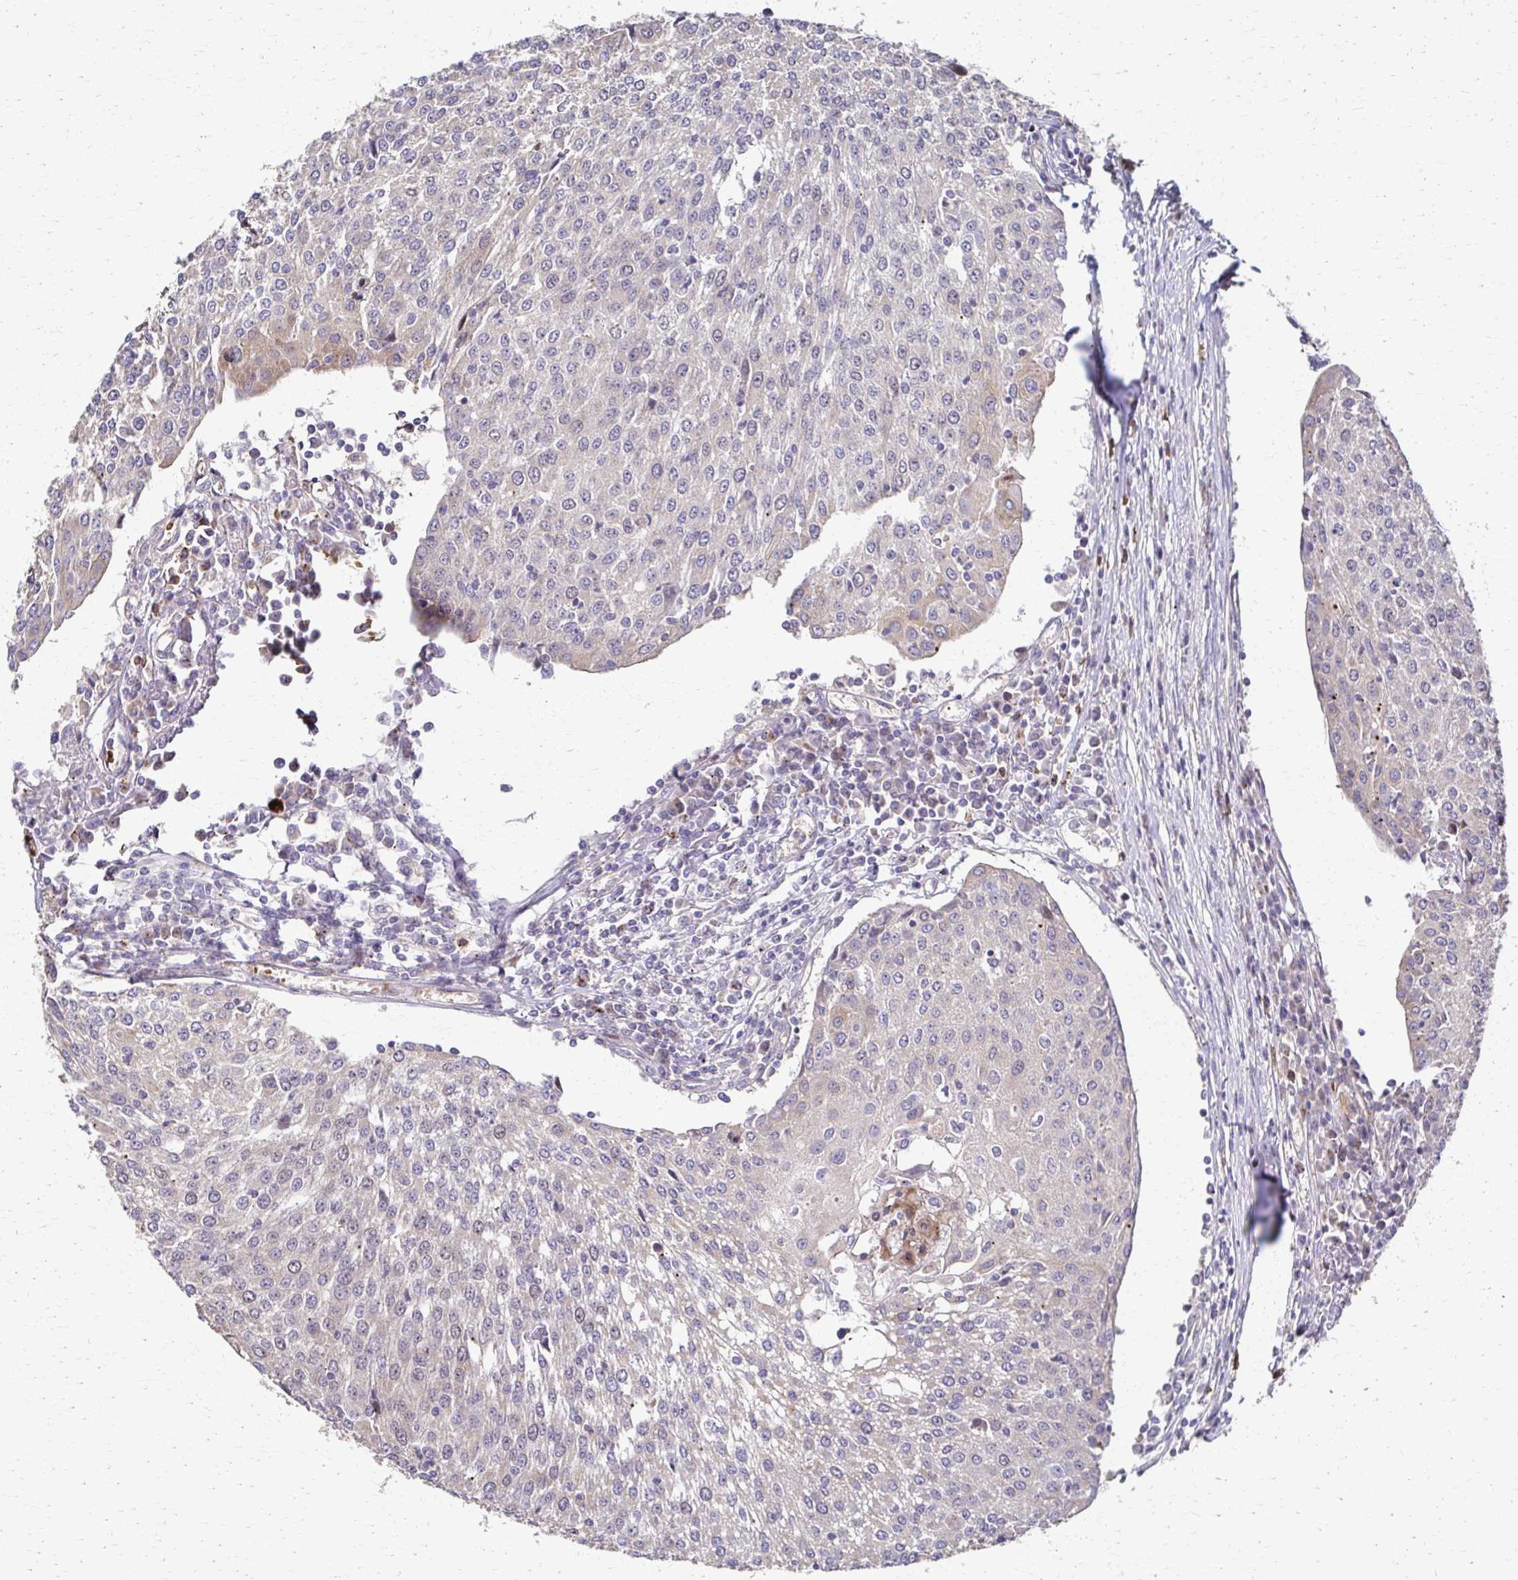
{"staining": {"intensity": "weak", "quantity": "<25%", "location": "cytoplasmic/membranous"}, "tissue": "urothelial cancer", "cell_type": "Tumor cells", "image_type": "cancer", "snomed": [{"axis": "morphology", "description": "Urothelial carcinoma, High grade"}, {"axis": "topography", "description": "Urinary bladder"}], "caption": "High power microscopy photomicrograph of an IHC micrograph of urothelial cancer, revealing no significant staining in tumor cells. (DAB (3,3'-diaminobenzidine) IHC visualized using brightfield microscopy, high magnification).", "gene": "SKA2", "patient": {"sex": "female", "age": 85}}